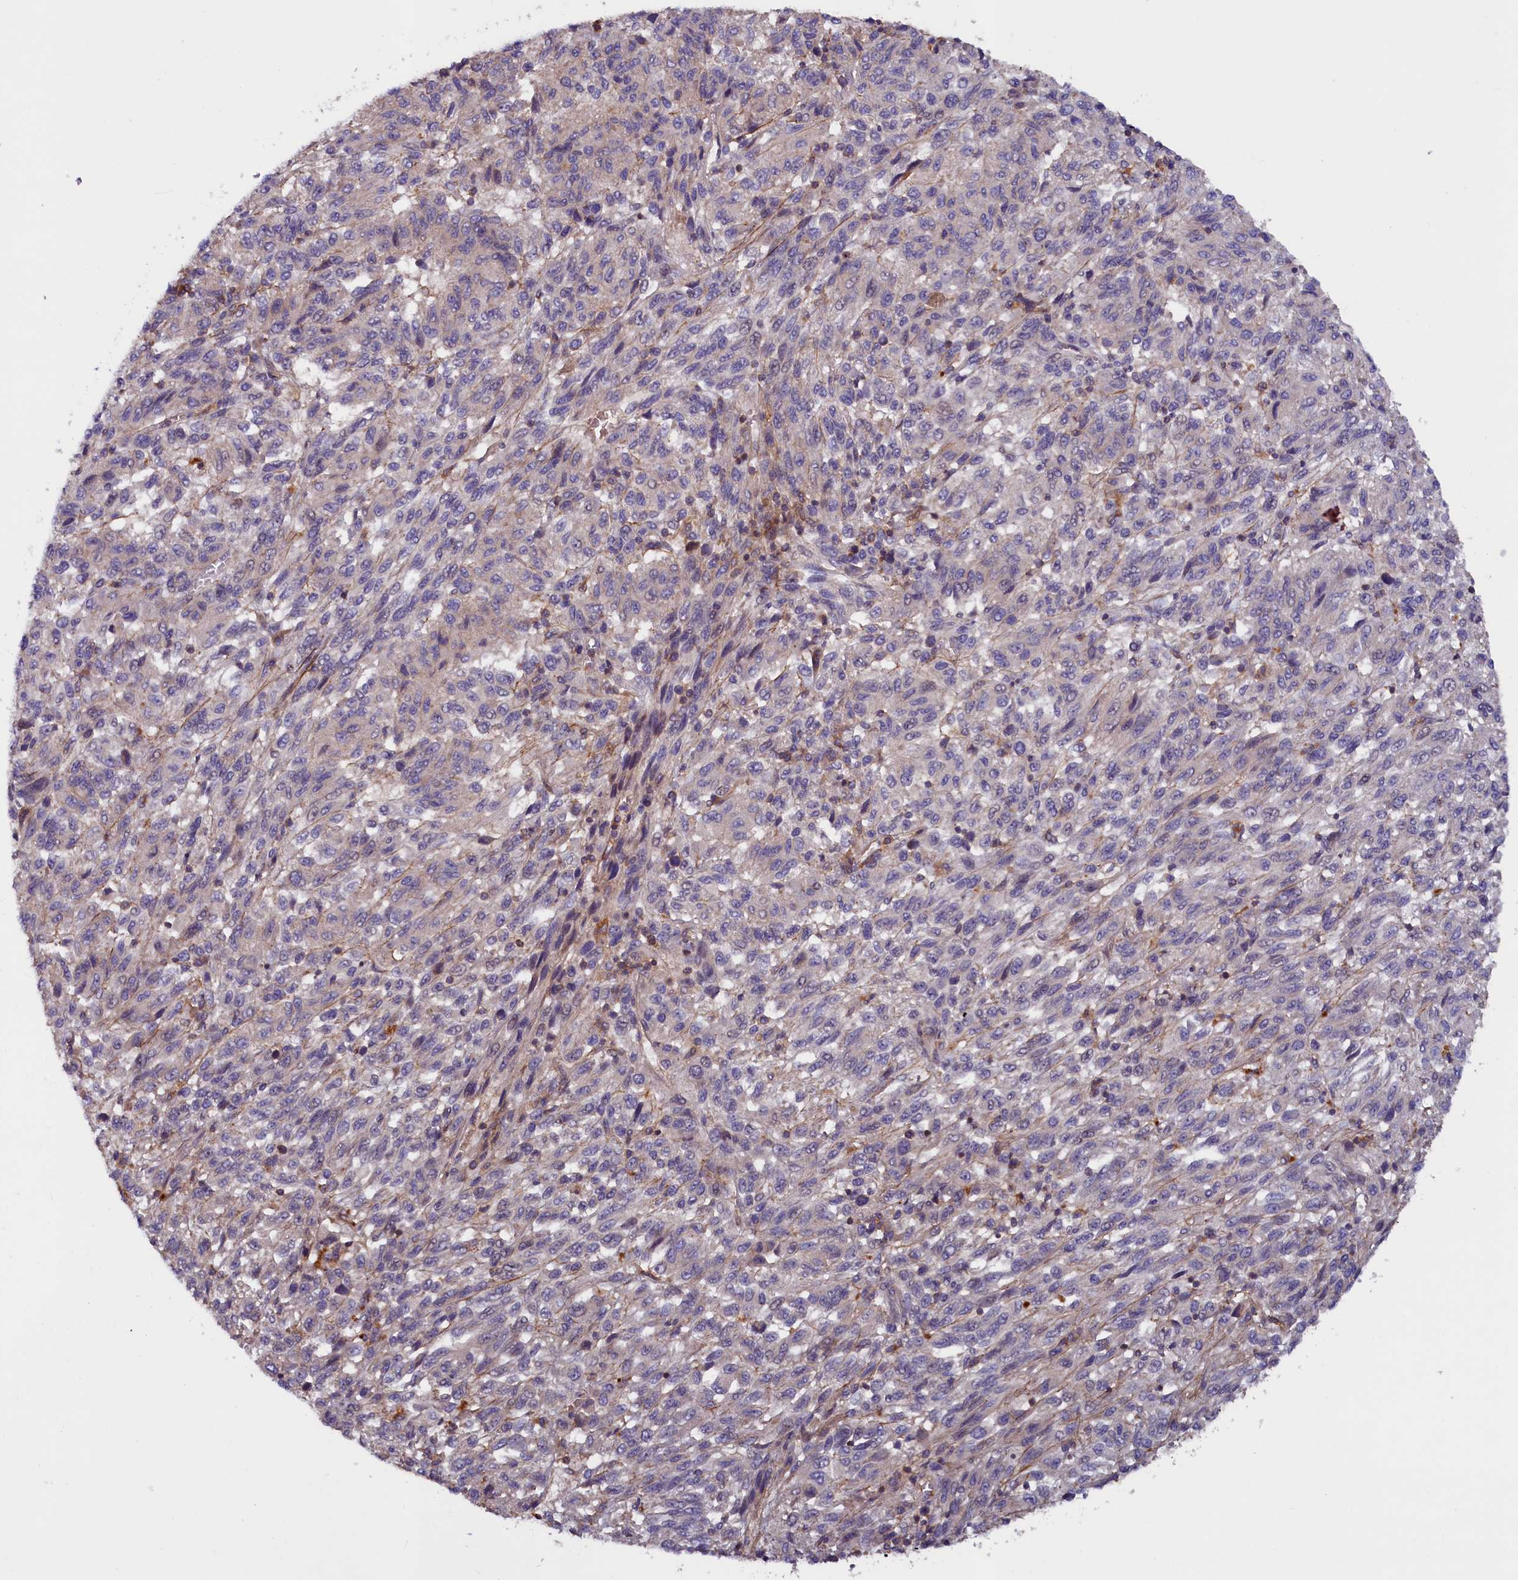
{"staining": {"intensity": "negative", "quantity": "none", "location": "none"}, "tissue": "melanoma", "cell_type": "Tumor cells", "image_type": "cancer", "snomed": [{"axis": "morphology", "description": "Malignant melanoma, Metastatic site"}, {"axis": "topography", "description": "Lung"}], "caption": "Immunohistochemical staining of malignant melanoma (metastatic site) exhibits no significant expression in tumor cells. Nuclei are stained in blue.", "gene": "DUOXA1", "patient": {"sex": "male", "age": 64}}